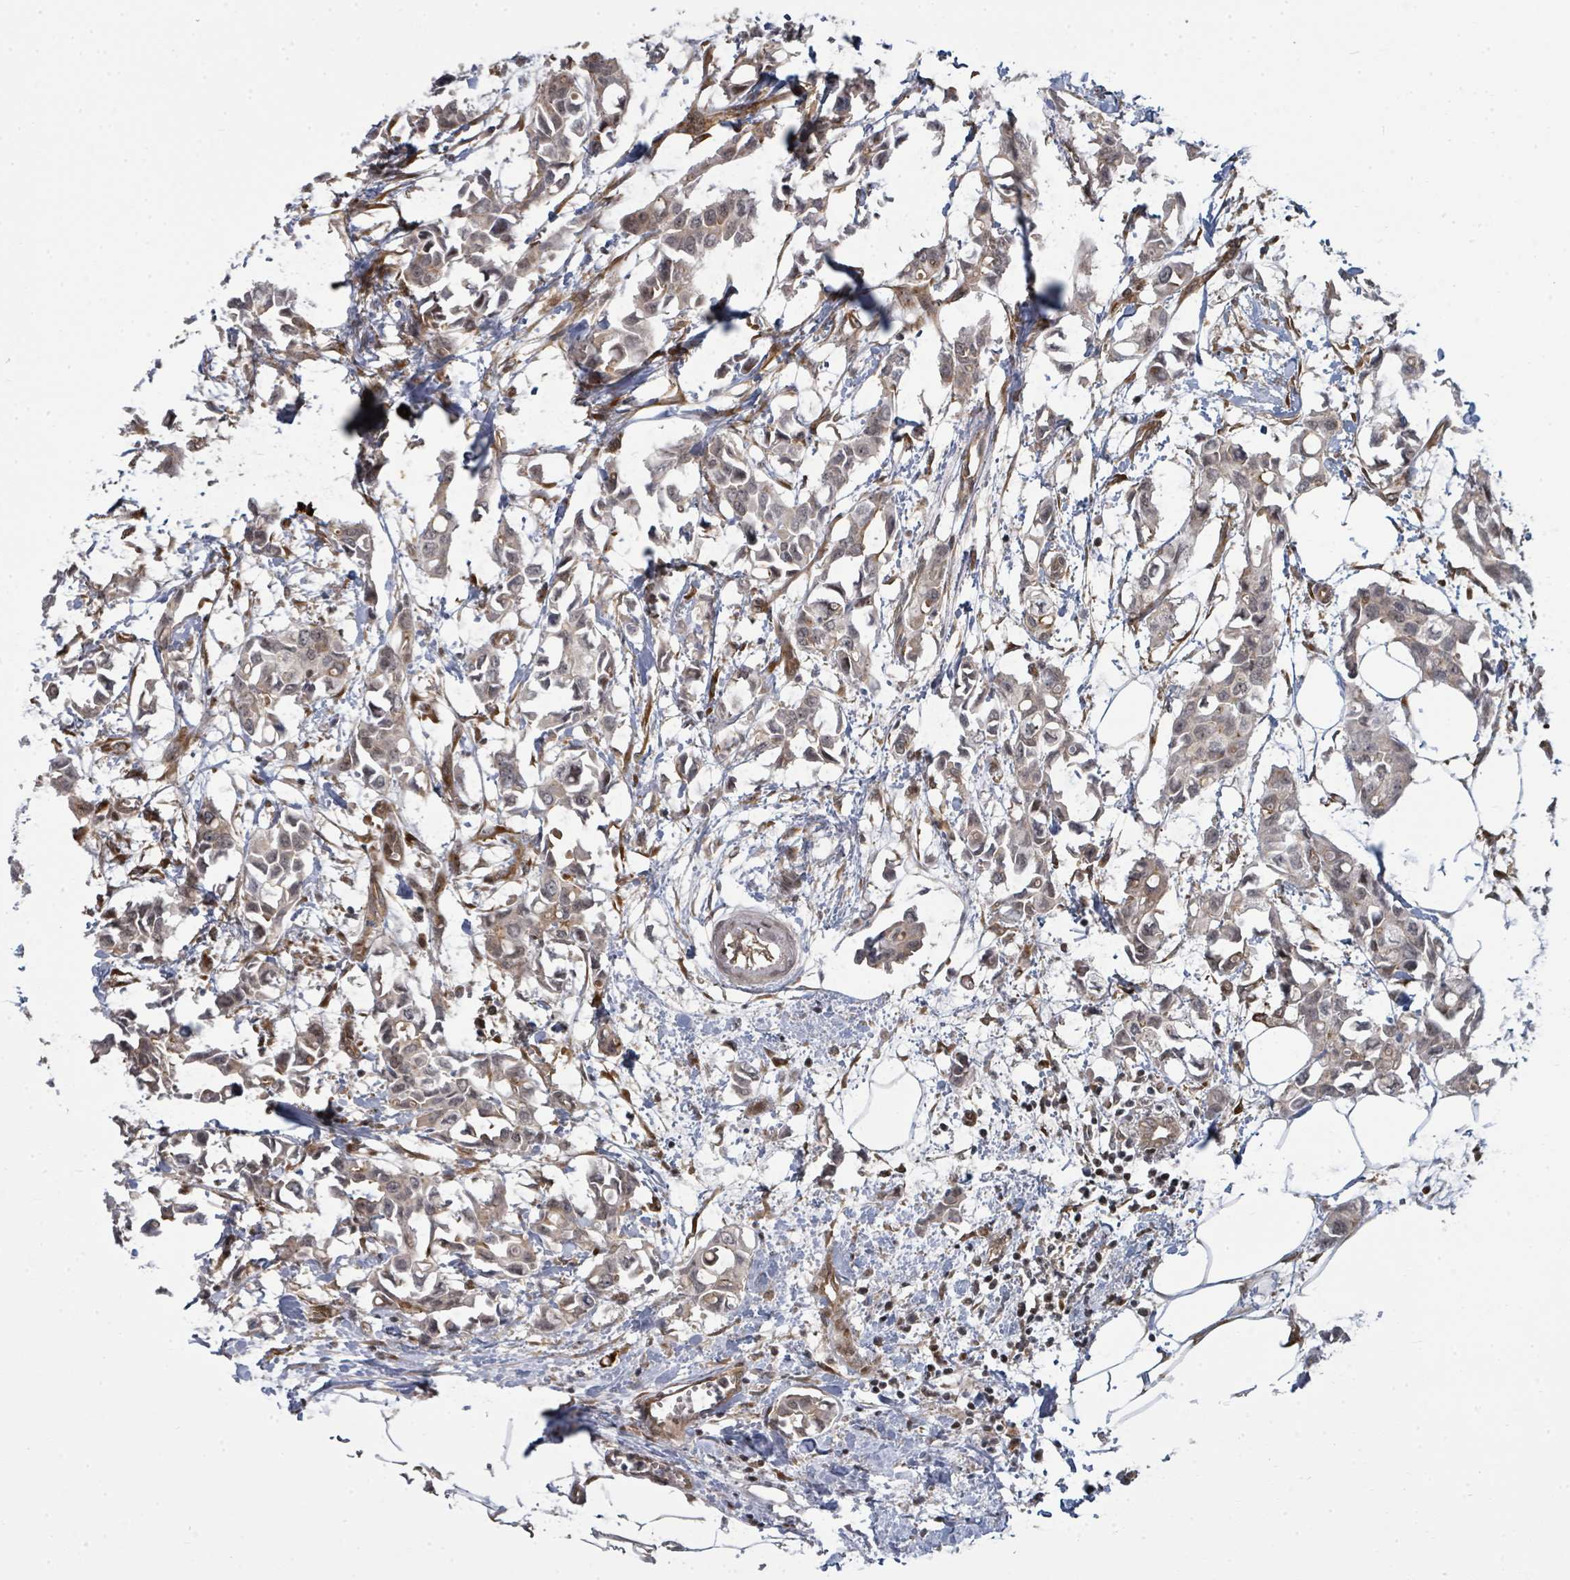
{"staining": {"intensity": "weak", "quantity": "<25%", "location": "cytoplasmic/membranous"}, "tissue": "breast cancer", "cell_type": "Tumor cells", "image_type": "cancer", "snomed": [{"axis": "morphology", "description": "Duct carcinoma"}, {"axis": "topography", "description": "Breast"}], "caption": "Immunohistochemical staining of human breast cancer displays no significant expression in tumor cells.", "gene": "PSMG2", "patient": {"sex": "female", "age": 41}}